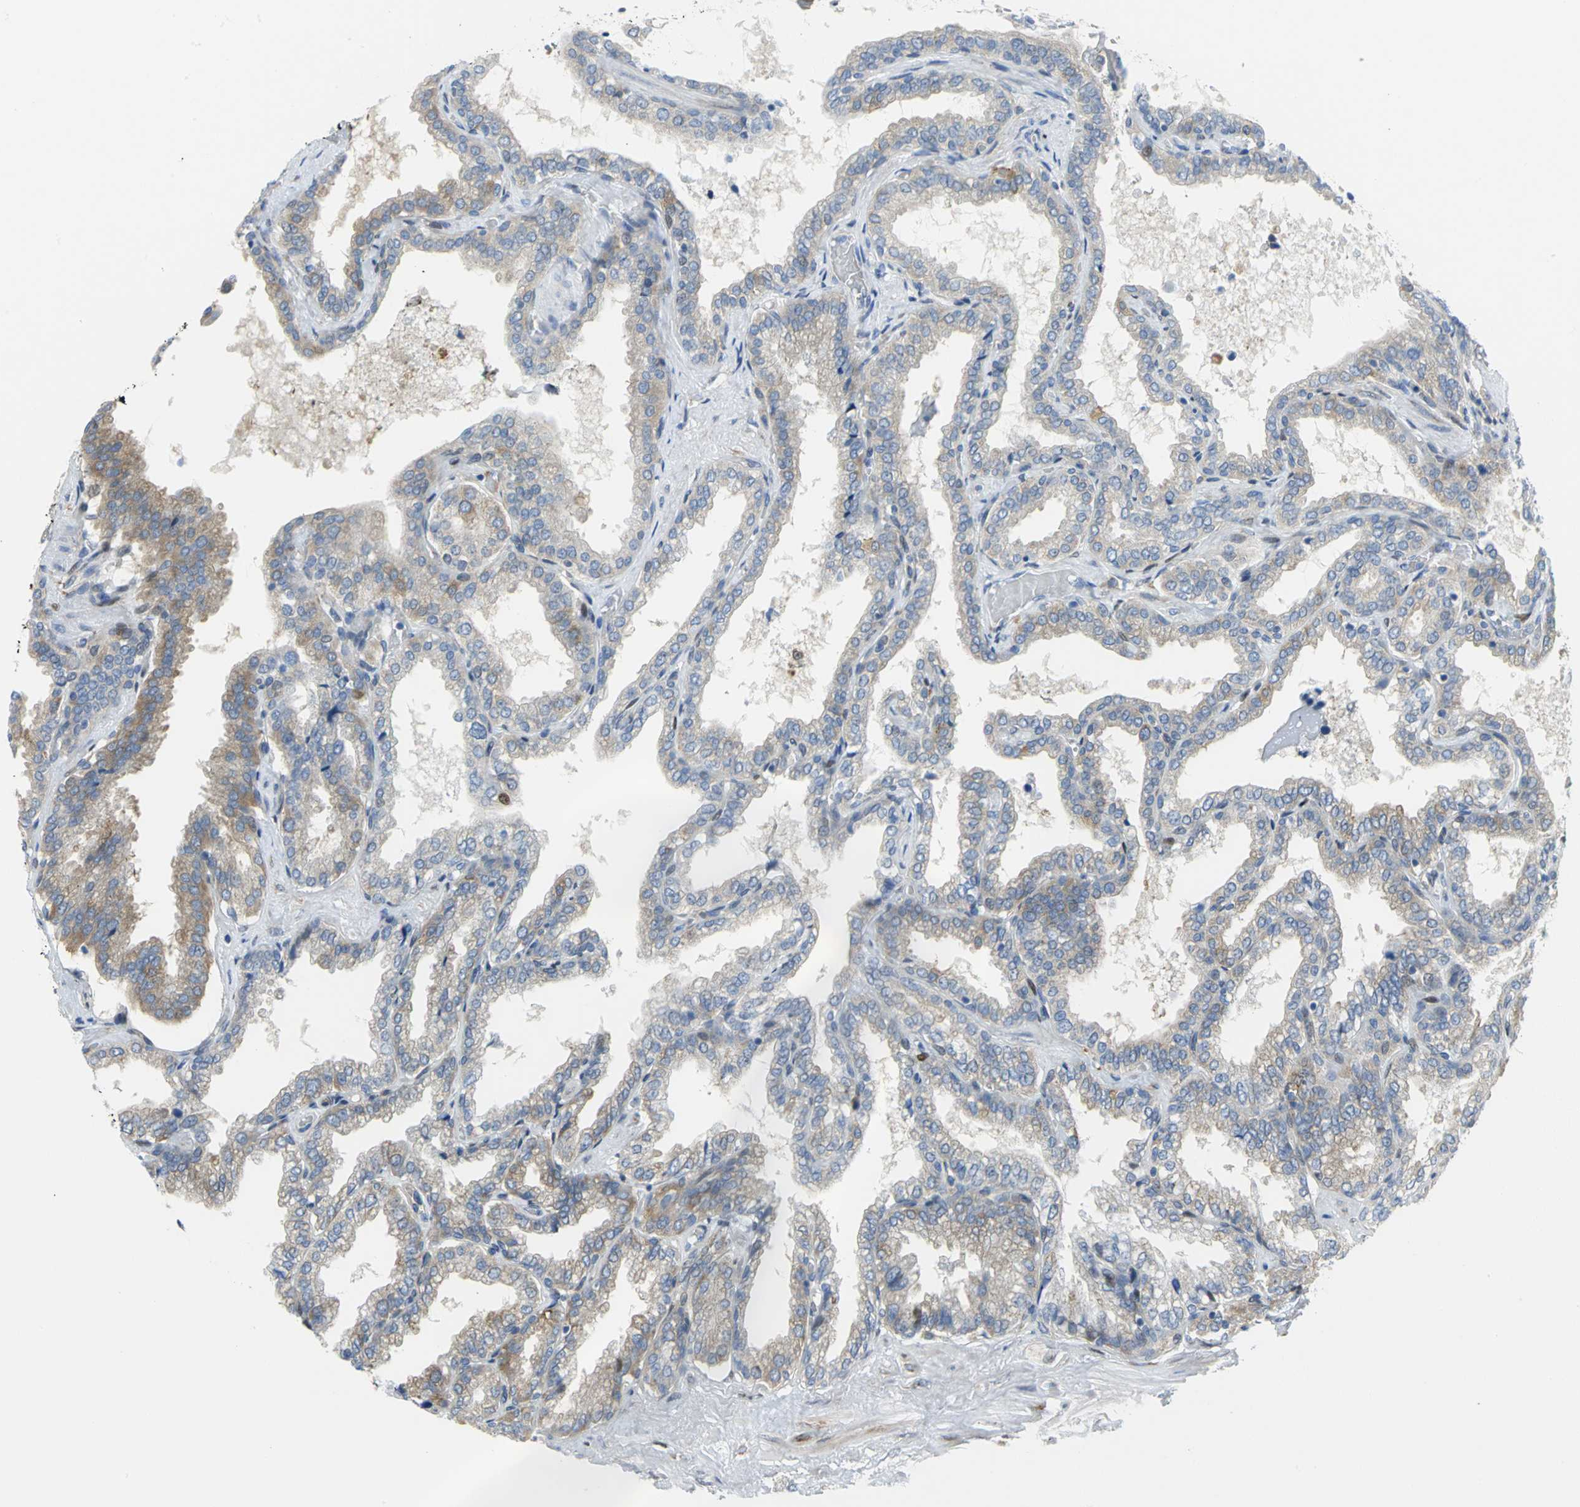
{"staining": {"intensity": "moderate", "quantity": ">75%", "location": "cytoplasmic/membranous"}, "tissue": "seminal vesicle", "cell_type": "Glandular cells", "image_type": "normal", "snomed": [{"axis": "morphology", "description": "Normal tissue, NOS"}, {"axis": "topography", "description": "Seminal veicle"}], "caption": "This micrograph shows immunohistochemistry (IHC) staining of normal seminal vesicle, with medium moderate cytoplasmic/membranous positivity in approximately >75% of glandular cells.", "gene": "YBX1", "patient": {"sex": "male", "age": 46}}